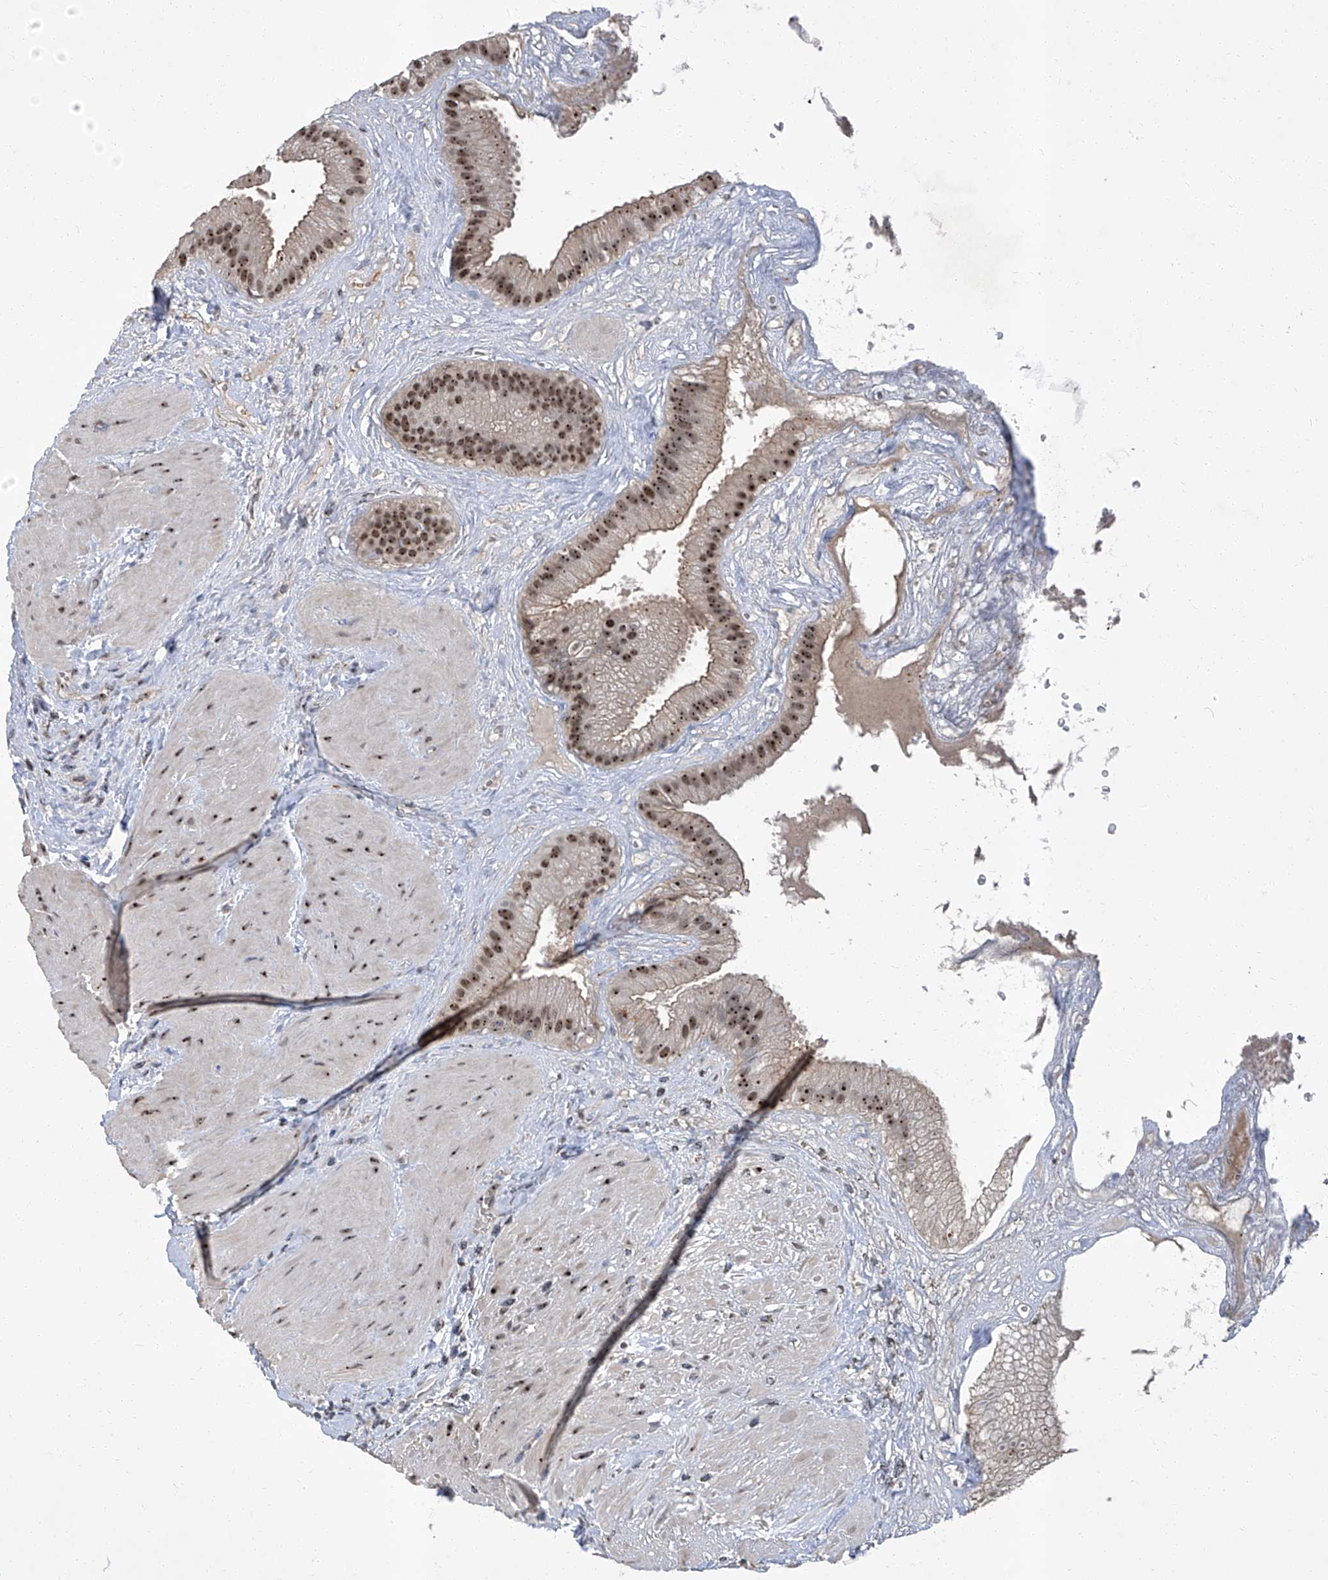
{"staining": {"intensity": "strong", "quantity": ">75%", "location": "cytoplasmic/membranous,nuclear"}, "tissue": "gallbladder", "cell_type": "Glandular cells", "image_type": "normal", "snomed": [{"axis": "morphology", "description": "Normal tissue, NOS"}, {"axis": "topography", "description": "Gallbladder"}], "caption": "Glandular cells show strong cytoplasmic/membranous,nuclear staining in approximately >75% of cells in normal gallbladder.", "gene": "CMTR1", "patient": {"sex": "male", "age": 55}}